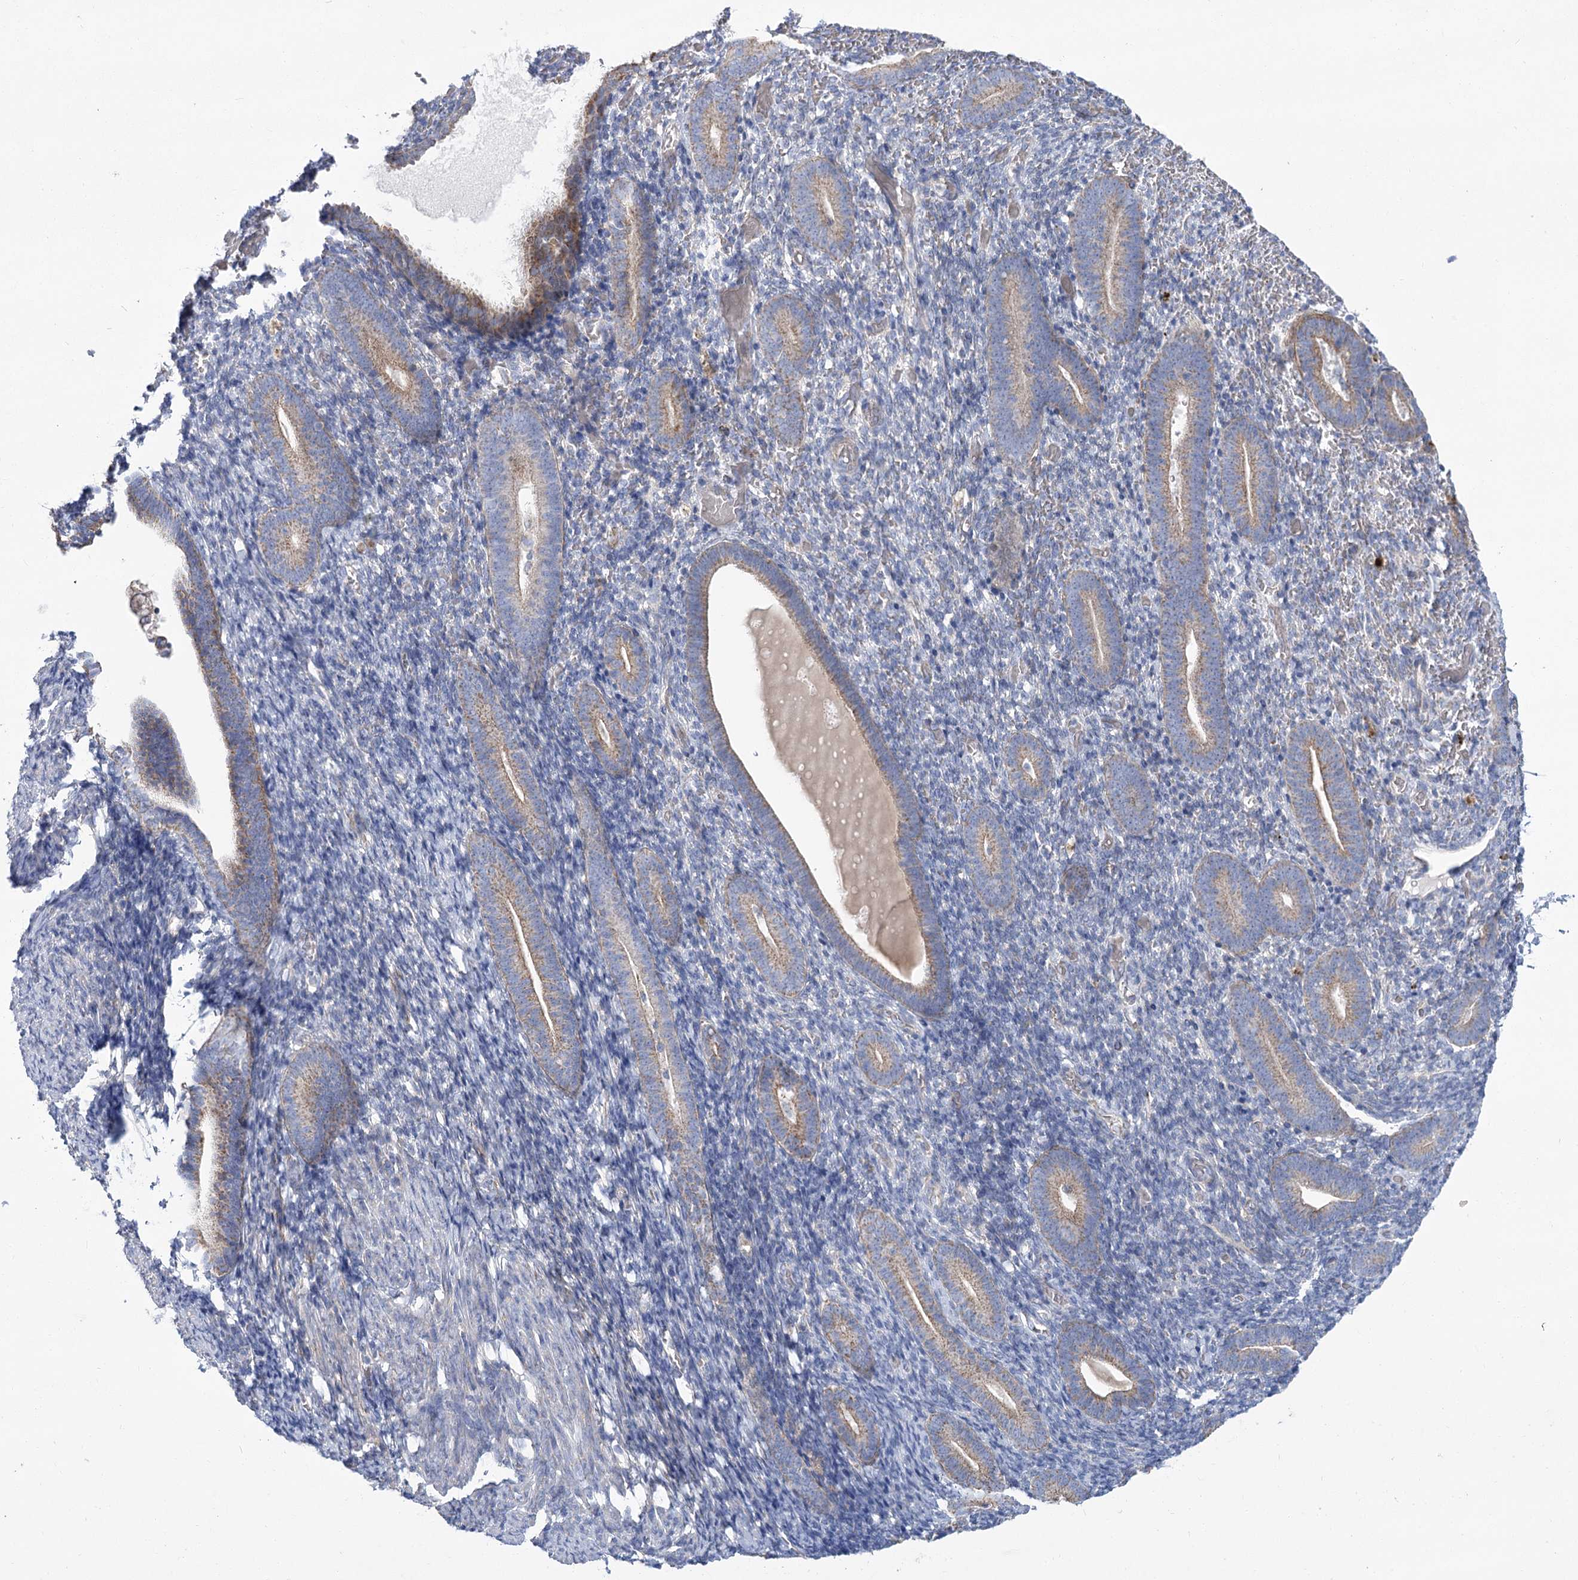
{"staining": {"intensity": "negative", "quantity": "none", "location": "none"}, "tissue": "endometrium", "cell_type": "Cells in endometrial stroma", "image_type": "normal", "snomed": [{"axis": "morphology", "description": "Normal tissue, NOS"}, {"axis": "topography", "description": "Endometrium"}], "caption": "Immunohistochemistry (IHC) image of benign endometrium stained for a protein (brown), which displays no expression in cells in endometrial stroma.", "gene": "SNX7", "patient": {"sex": "female", "age": 51}}